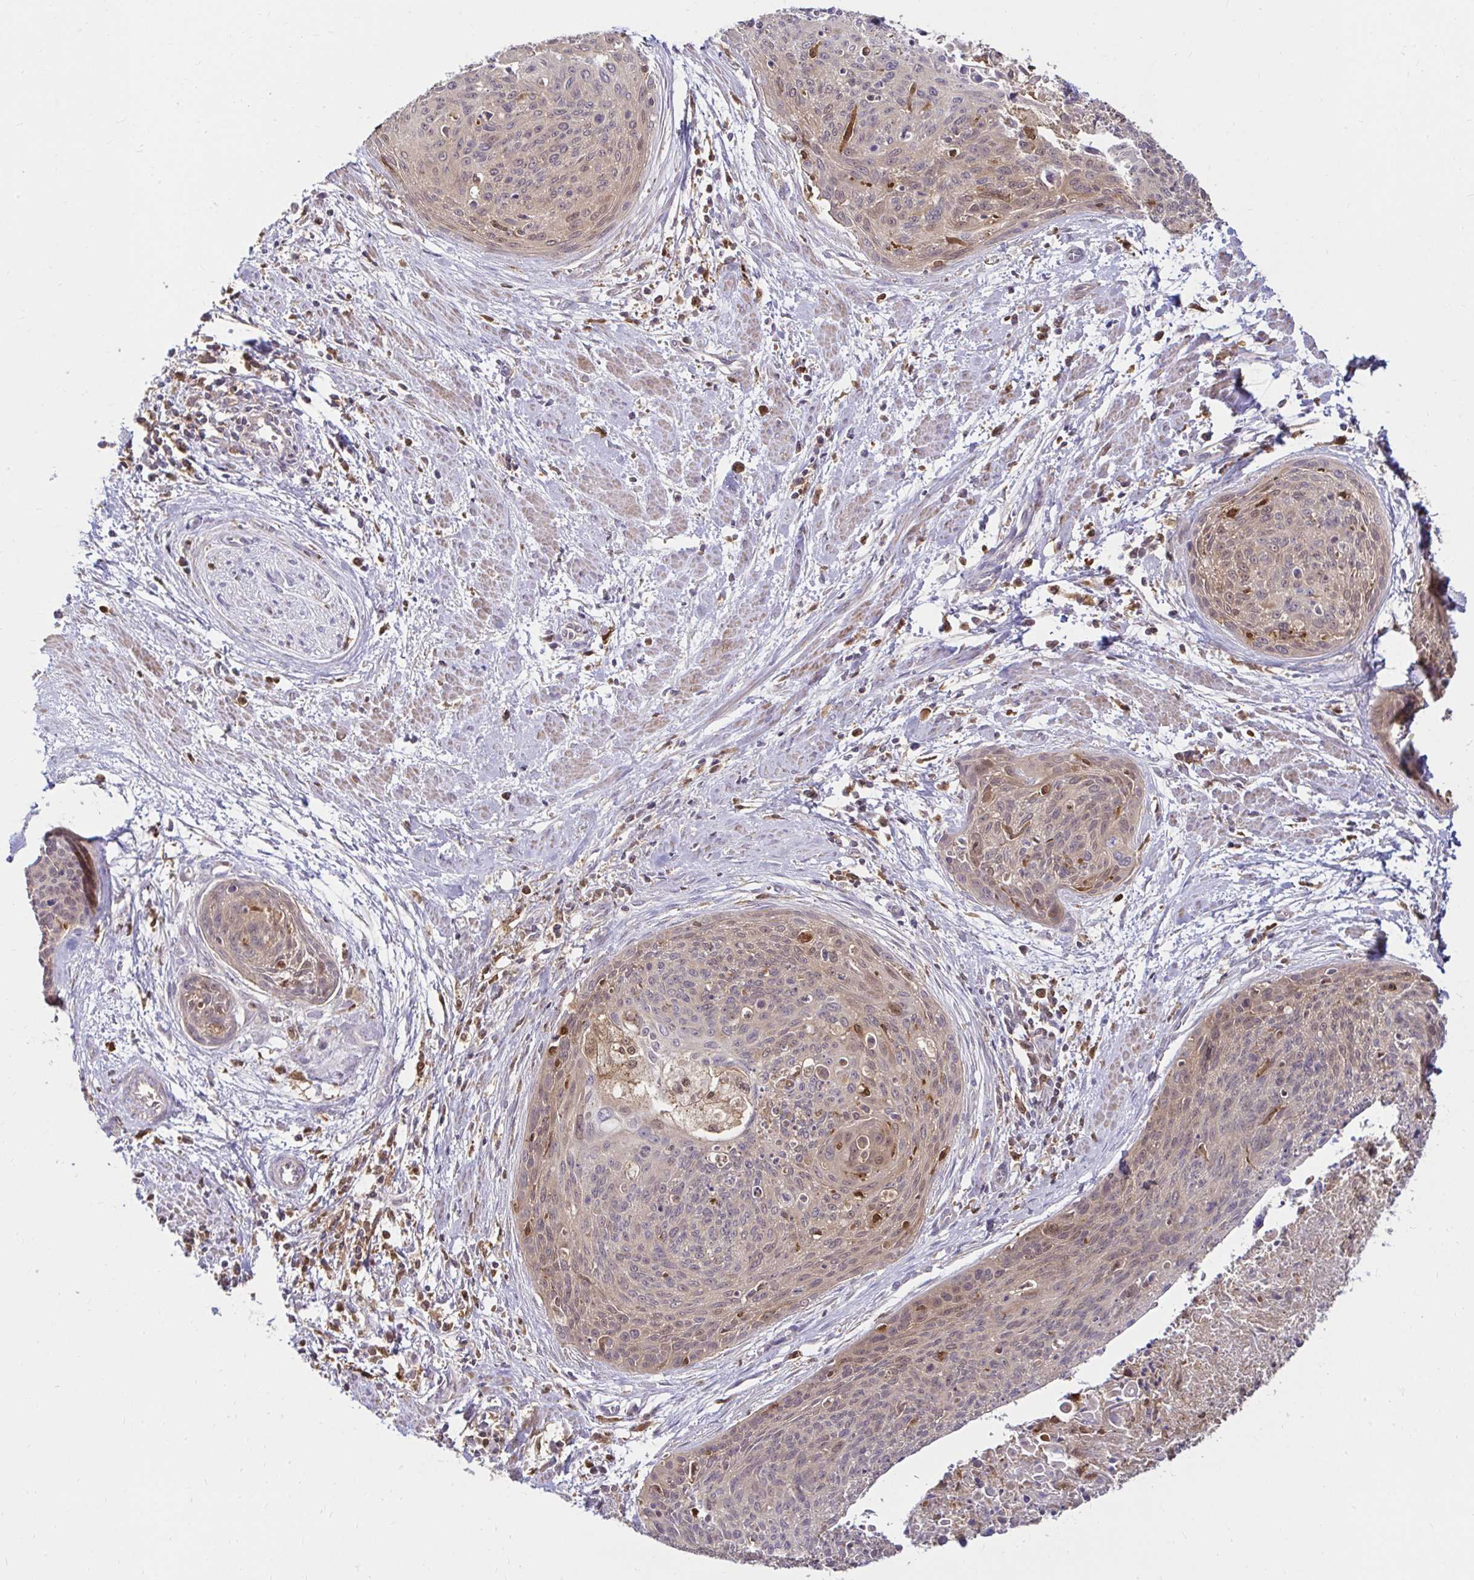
{"staining": {"intensity": "weak", "quantity": "<25%", "location": "cytoplasmic/membranous"}, "tissue": "cervical cancer", "cell_type": "Tumor cells", "image_type": "cancer", "snomed": [{"axis": "morphology", "description": "Squamous cell carcinoma, NOS"}, {"axis": "topography", "description": "Cervix"}], "caption": "IHC of squamous cell carcinoma (cervical) reveals no expression in tumor cells. (DAB (3,3'-diaminobenzidine) immunohistochemistry, high magnification).", "gene": "PYCARD", "patient": {"sex": "female", "age": 55}}